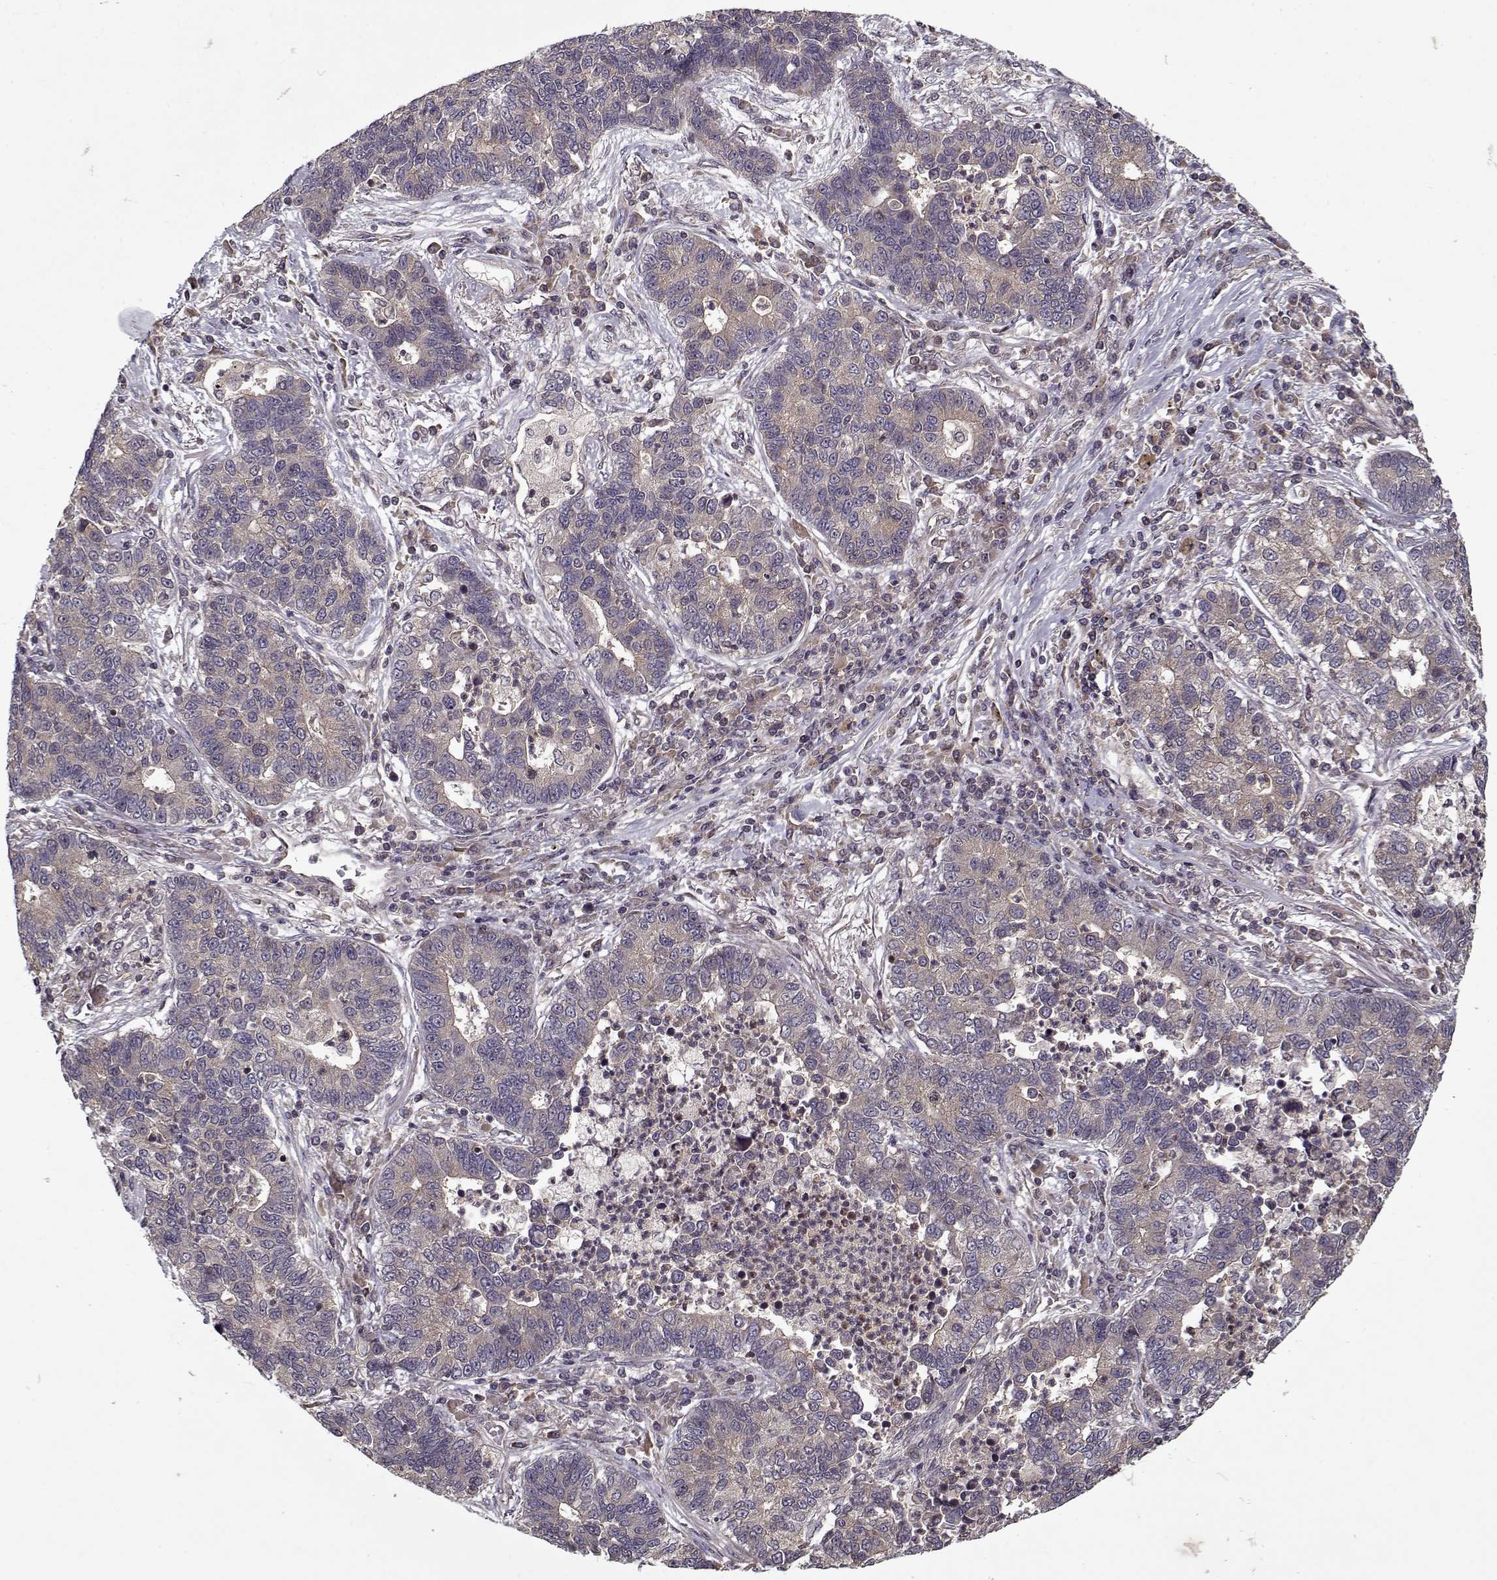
{"staining": {"intensity": "weak", "quantity": ">75%", "location": "cytoplasmic/membranous"}, "tissue": "lung cancer", "cell_type": "Tumor cells", "image_type": "cancer", "snomed": [{"axis": "morphology", "description": "Adenocarcinoma, NOS"}, {"axis": "topography", "description": "Lung"}], "caption": "Lung cancer stained with a protein marker reveals weak staining in tumor cells.", "gene": "PPP1R12A", "patient": {"sex": "female", "age": 57}}